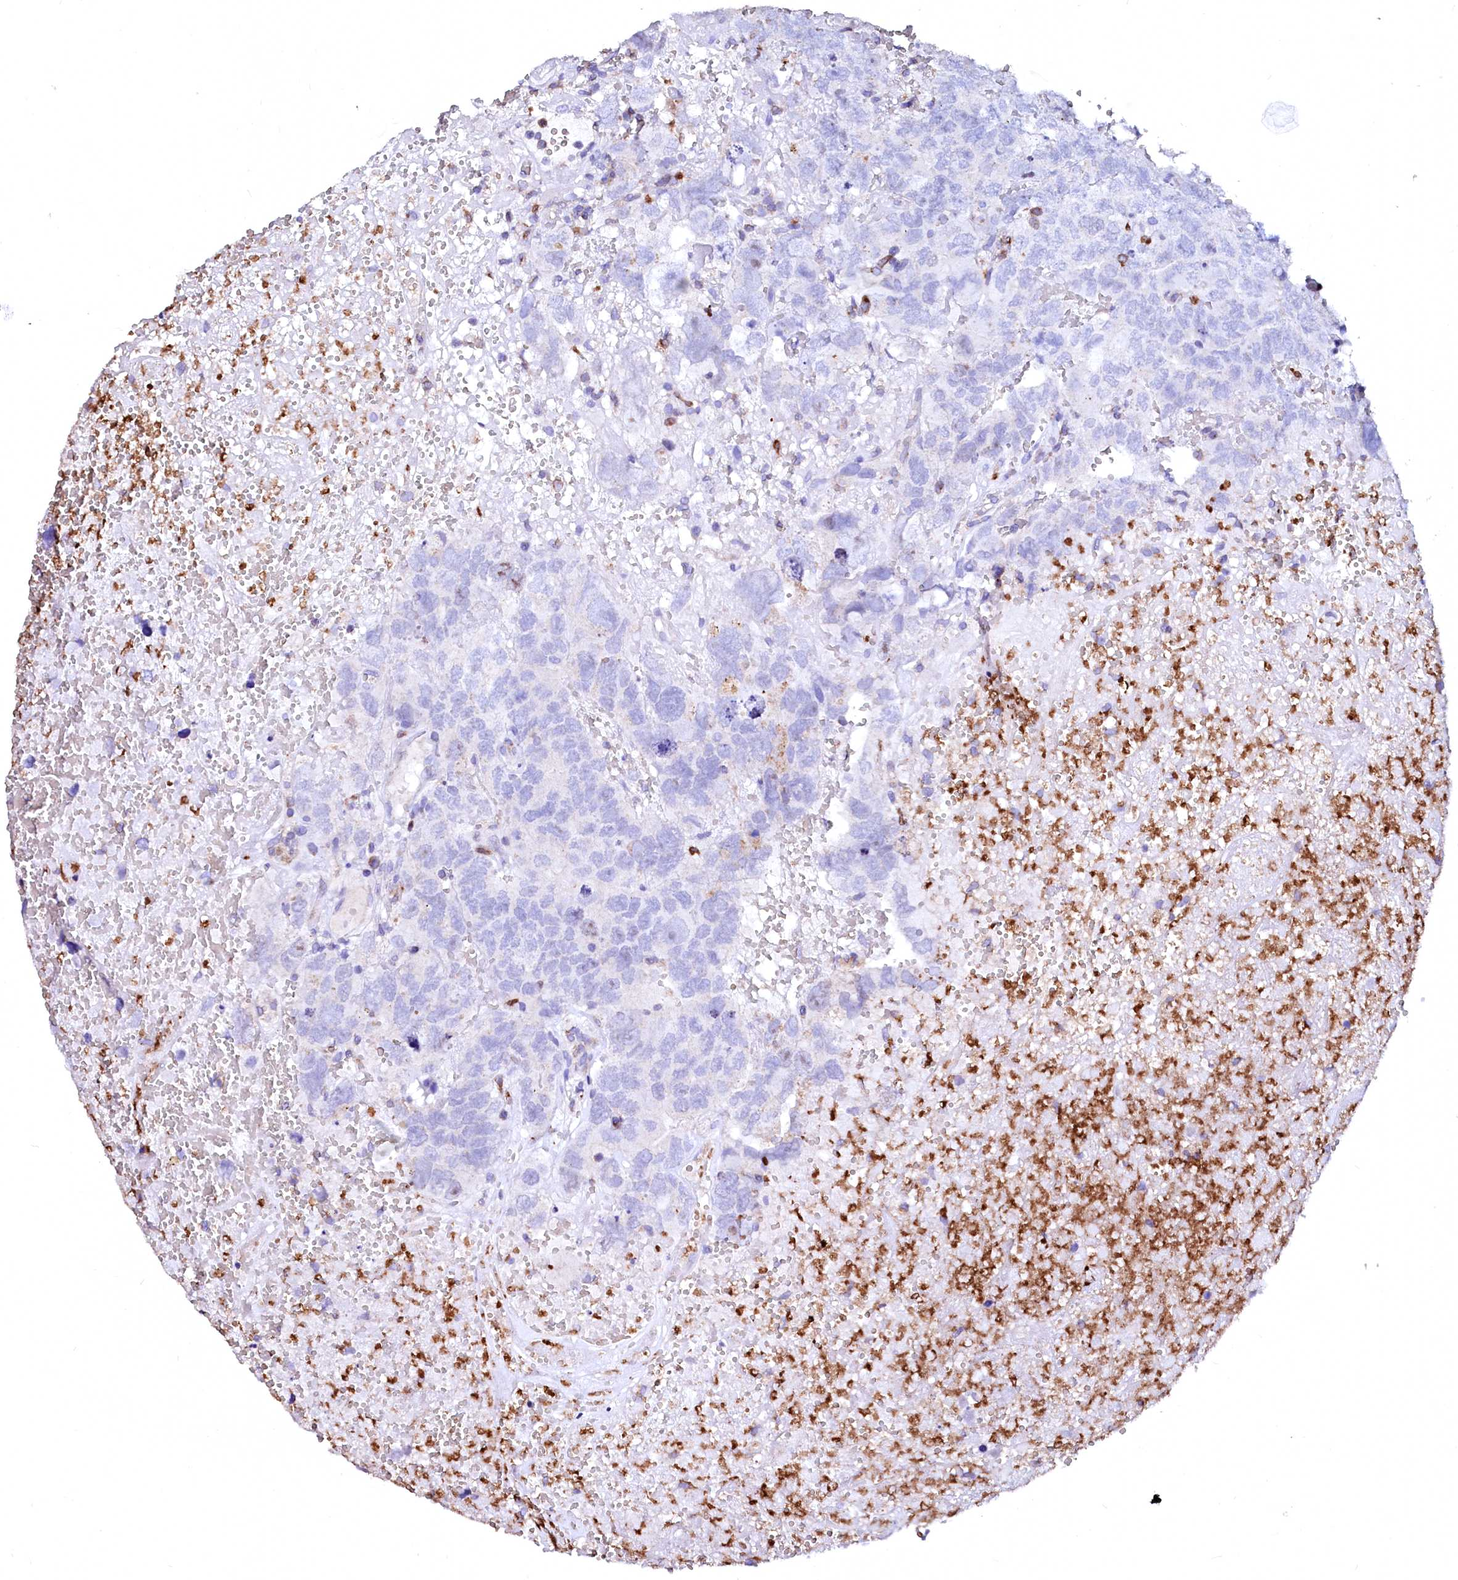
{"staining": {"intensity": "negative", "quantity": "none", "location": "none"}, "tissue": "testis cancer", "cell_type": "Tumor cells", "image_type": "cancer", "snomed": [{"axis": "morphology", "description": "Carcinoma, Embryonal, NOS"}, {"axis": "topography", "description": "Testis"}], "caption": "DAB immunohistochemical staining of human testis embryonal carcinoma demonstrates no significant positivity in tumor cells. Nuclei are stained in blue.", "gene": "RAB27A", "patient": {"sex": "male", "age": 45}}